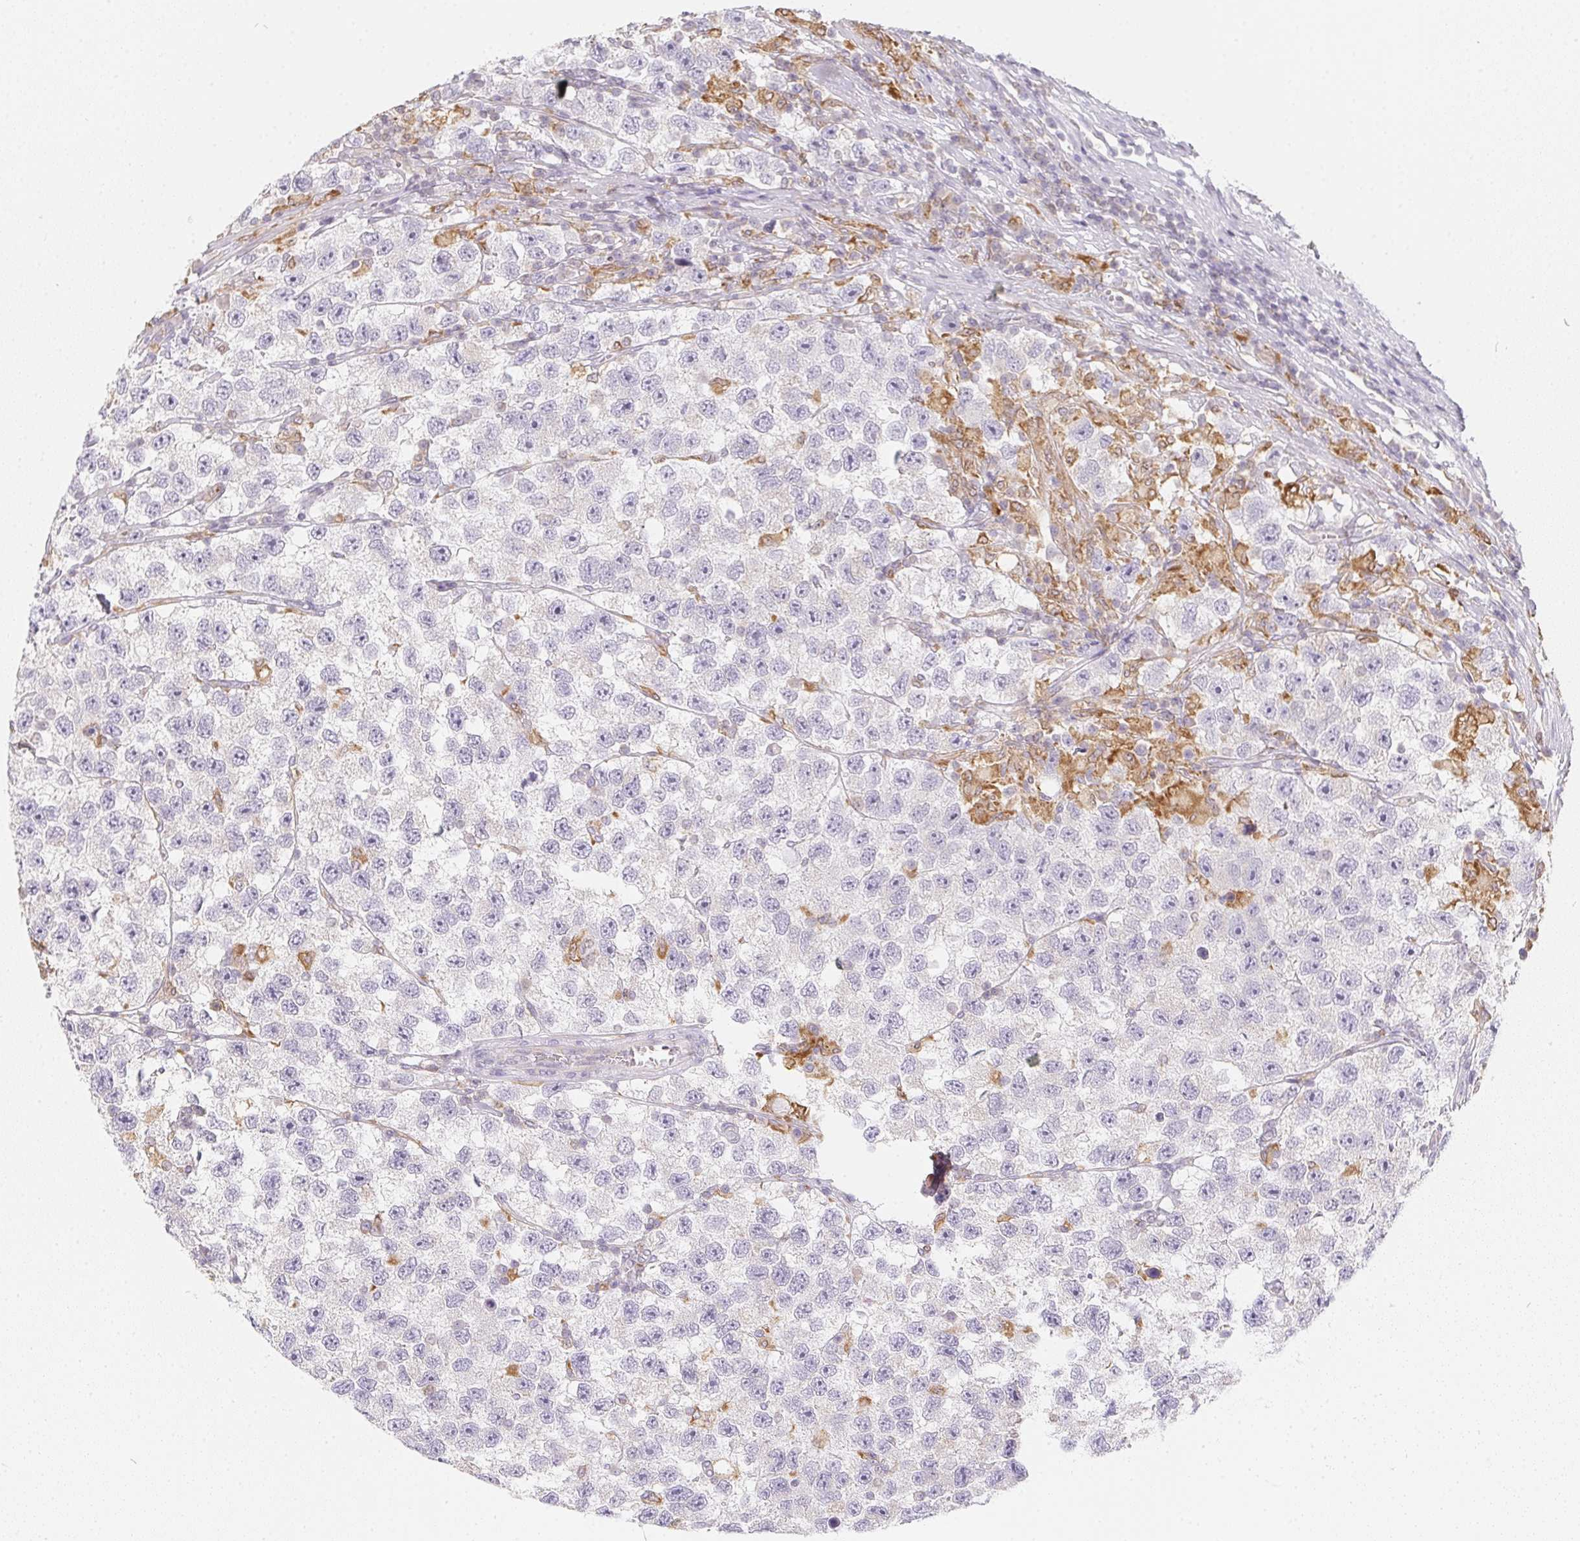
{"staining": {"intensity": "negative", "quantity": "none", "location": "none"}, "tissue": "testis cancer", "cell_type": "Tumor cells", "image_type": "cancer", "snomed": [{"axis": "morphology", "description": "Seminoma, NOS"}, {"axis": "topography", "description": "Testis"}], "caption": "IHC of human testis seminoma reveals no expression in tumor cells. (Brightfield microscopy of DAB immunohistochemistry at high magnification).", "gene": "SOAT1", "patient": {"sex": "male", "age": 26}}